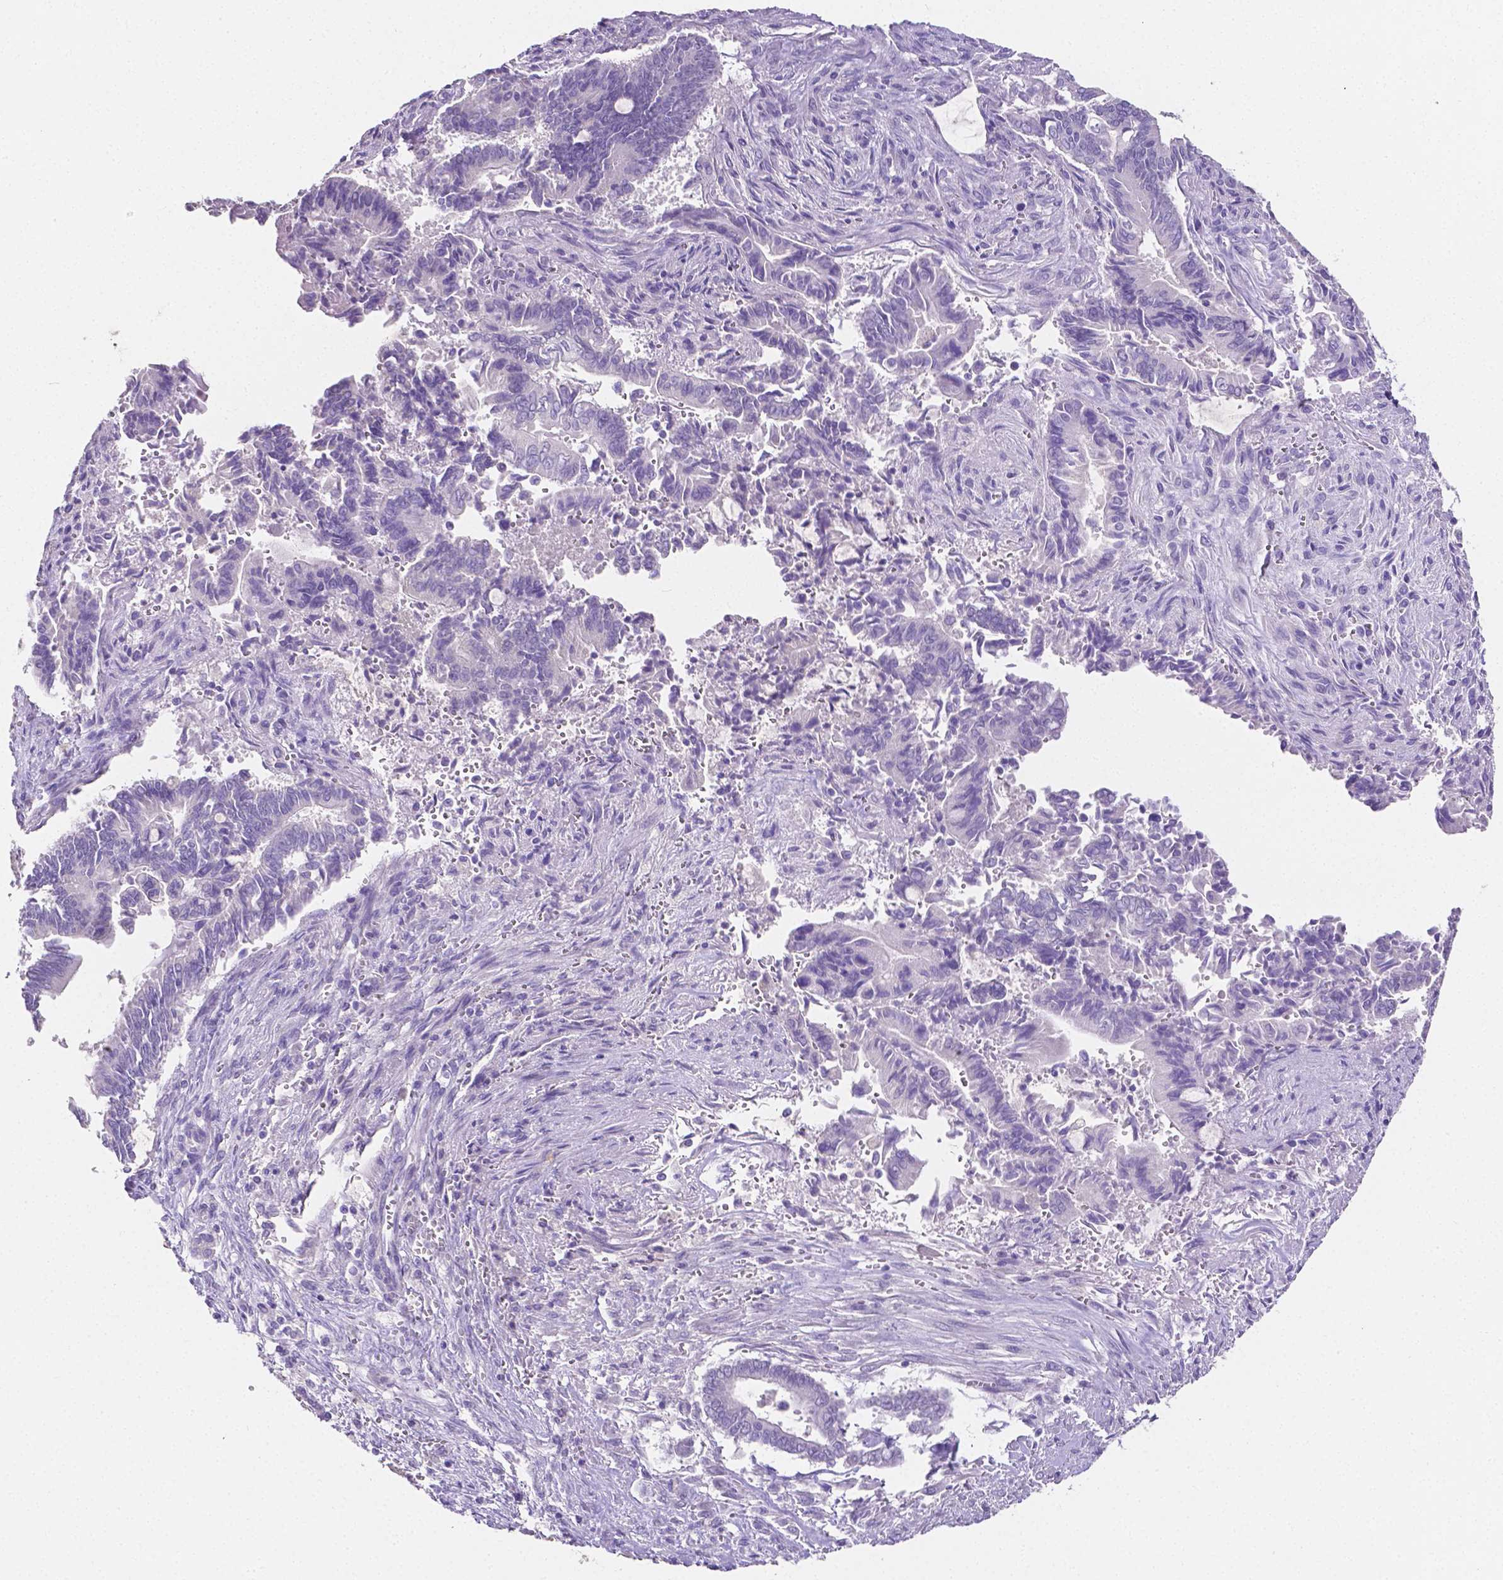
{"staining": {"intensity": "negative", "quantity": "none", "location": "none"}, "tissue": "pancreatic cancer", "cell_type": "Tumor cells", "image_type": "cancer", "snomed": [{"axis": "morphology", "description": "Adenocarcinoma, NOS"}, {"axis": "topography", "description": "Pancreas"}], "caption": "Human pancreatic cancer stained for a protein using IHC reveals no positivity in tumor cells.", "gene": "SLC22A2", "patient": {"sex": "male", "age": 68}}